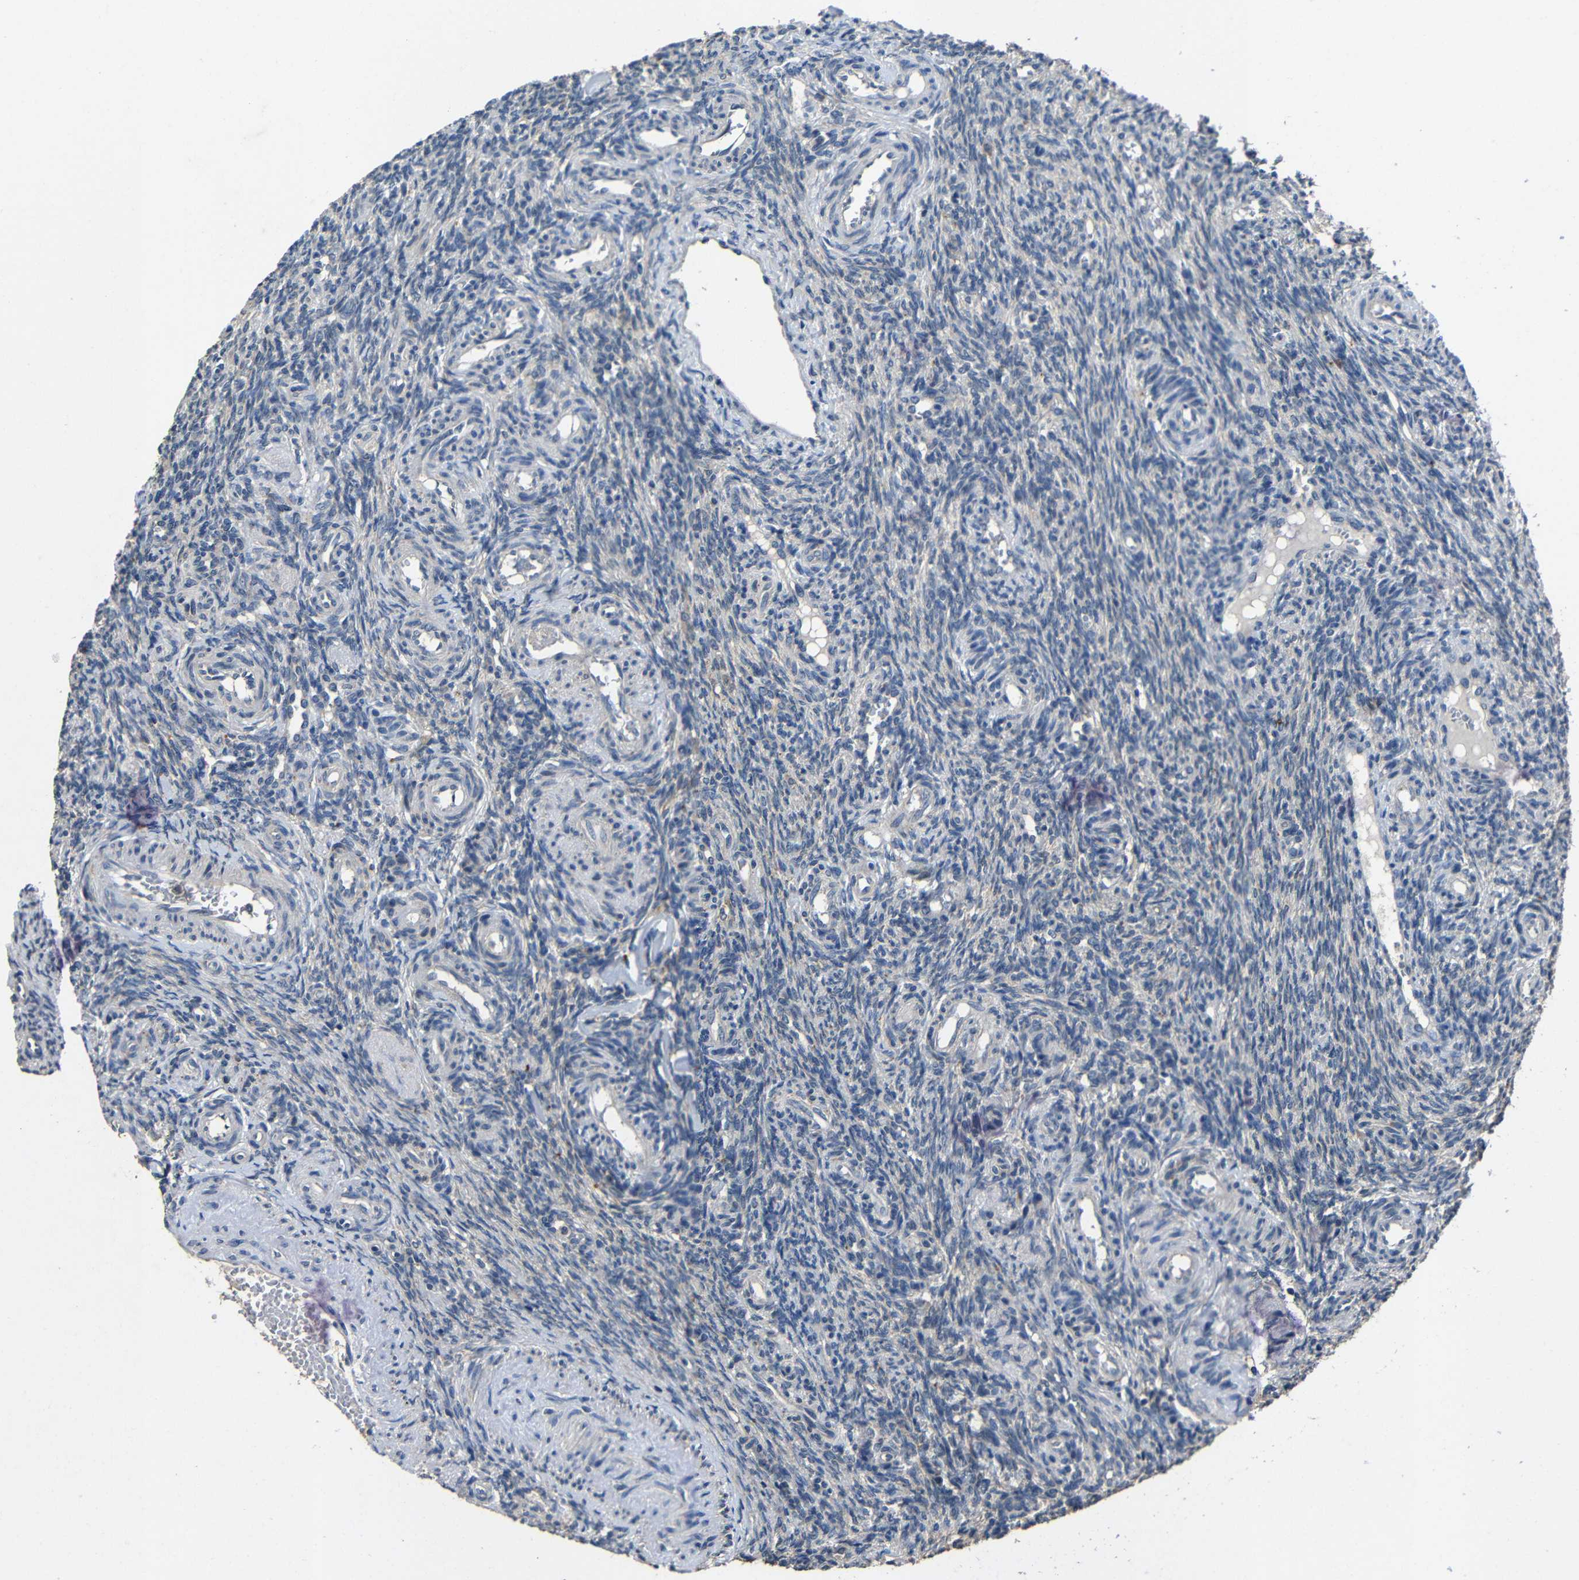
{"staining": {"intensity": "weak", "quantity": "25%-75%", "location": "cytoplasmic/membranous"}, "tissue": "ovary", "cell_type": "Ovarian stroma cells", "image_type": "normal", "snomed": [{"axis": "morphology", "description": "Normal tissue, NOS"}, {"axis": "topography", "description": "Ovary"}], "caption": "This photomicrograph shows IHC staining of unremarkable ovary, with low weak cytoplasmic/membranous positivity in approximately 25%-75% of ovarian stroma cells.", "gene": "C6orf89", "patient": {"sex": "female", "age": 41}}